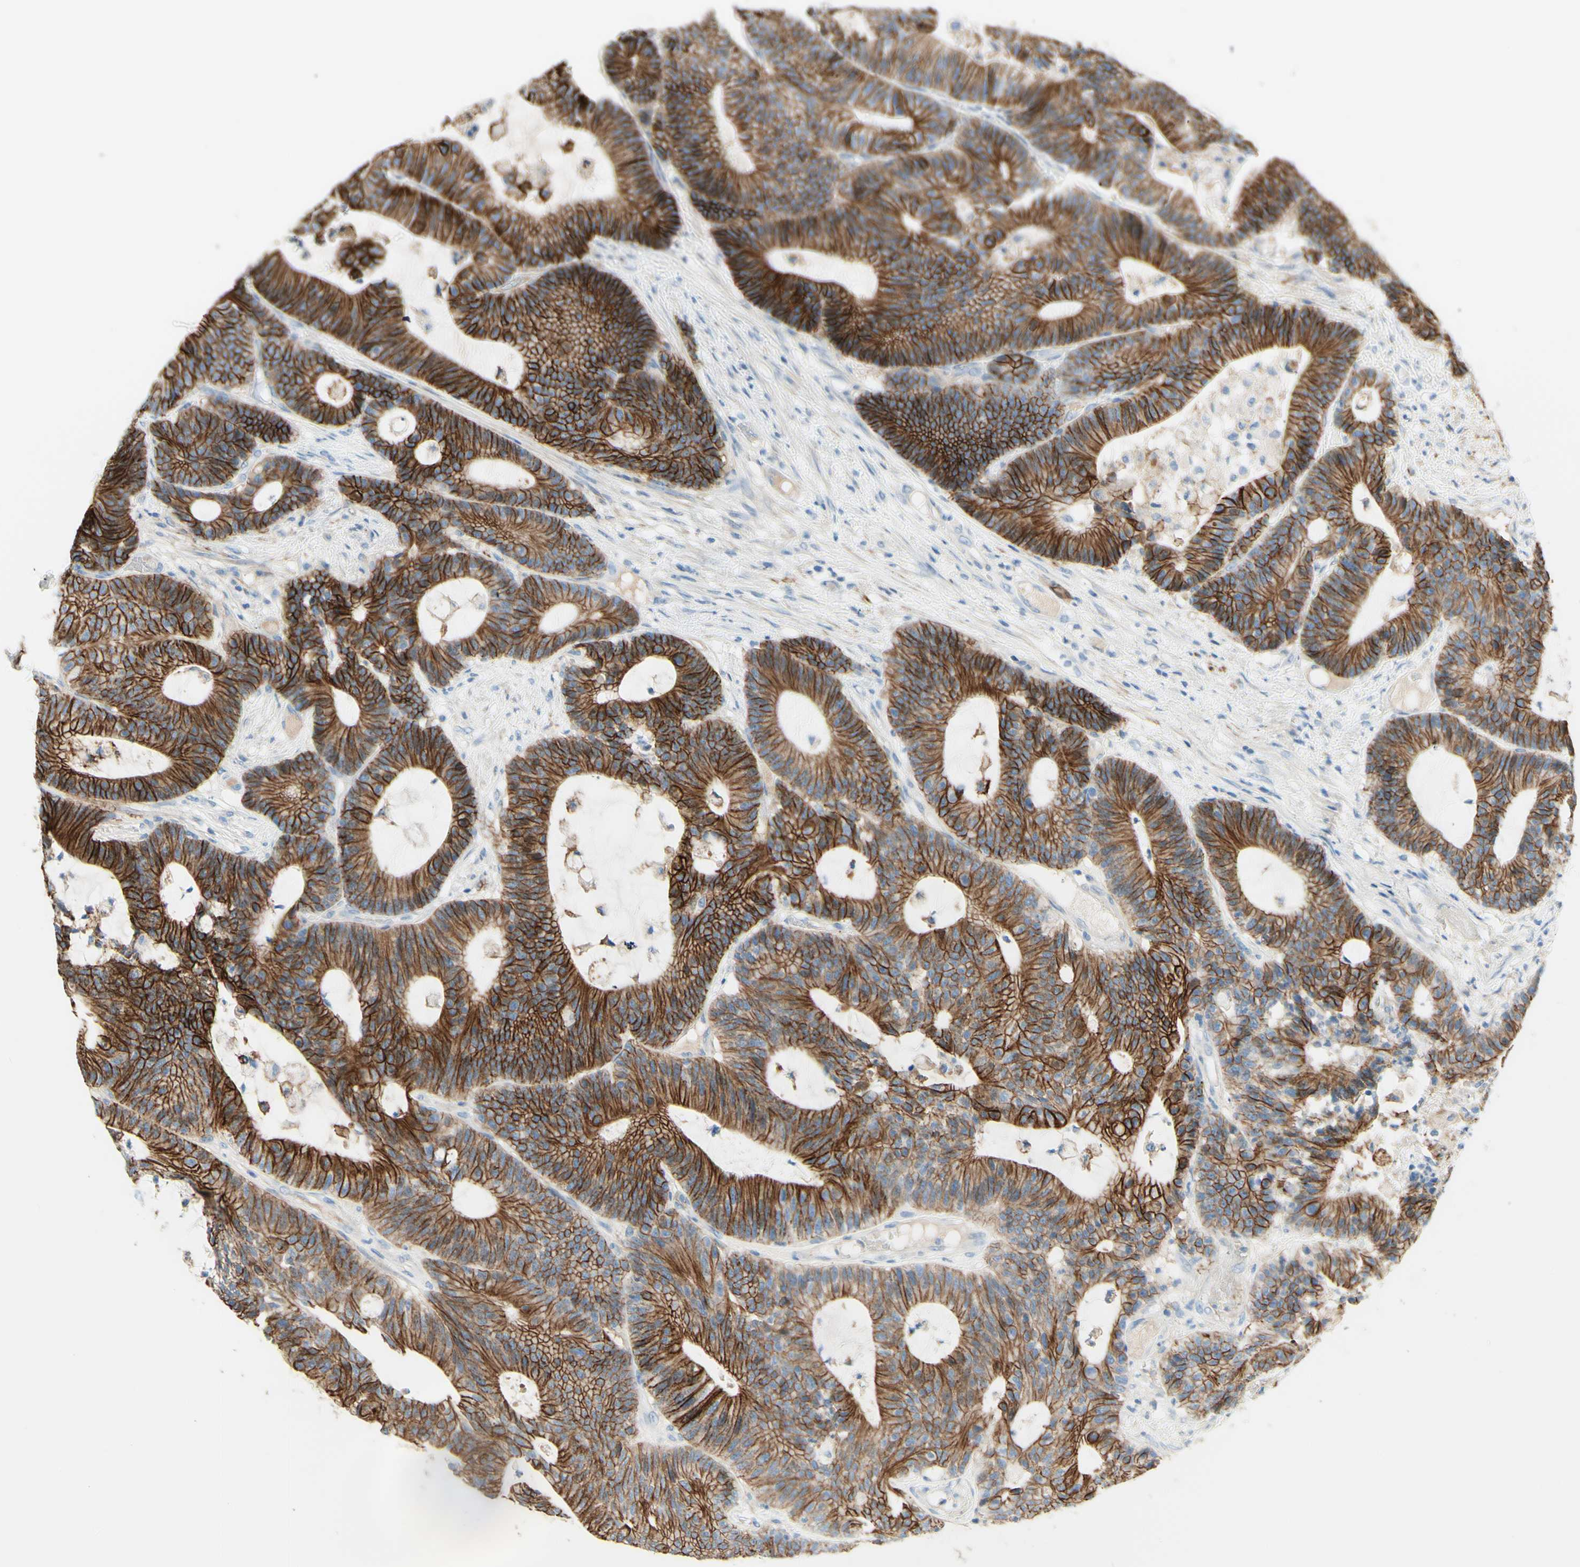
{"staining": {"intensity": "strong", "quantity": ">75%", "location": "cytoplasmic/membranous"}, "tissue": "colorectal cancer", "cell_type": "Tumor cells", "image_type": "cancer", "snomed": [{"axis": "morphology", "description": "Adenocarcinoma, NOS"}, {"axis": "topography", "description": "Colon"}], "caption": "Immunohistochemical staining of colorectal cancer (adenocarcinoma) exhibits high levels of strong cytoplasmic/membranous protein expression in about >75% of tumor cells. The staining was performed using DAB (3,3'-diaminobenzidine), with brown indicating positive protein expression. Nuclei are stained blue with hematoxylin.", "gene": "ALCAM", "patient": {"sex": "female", "age": 84}}